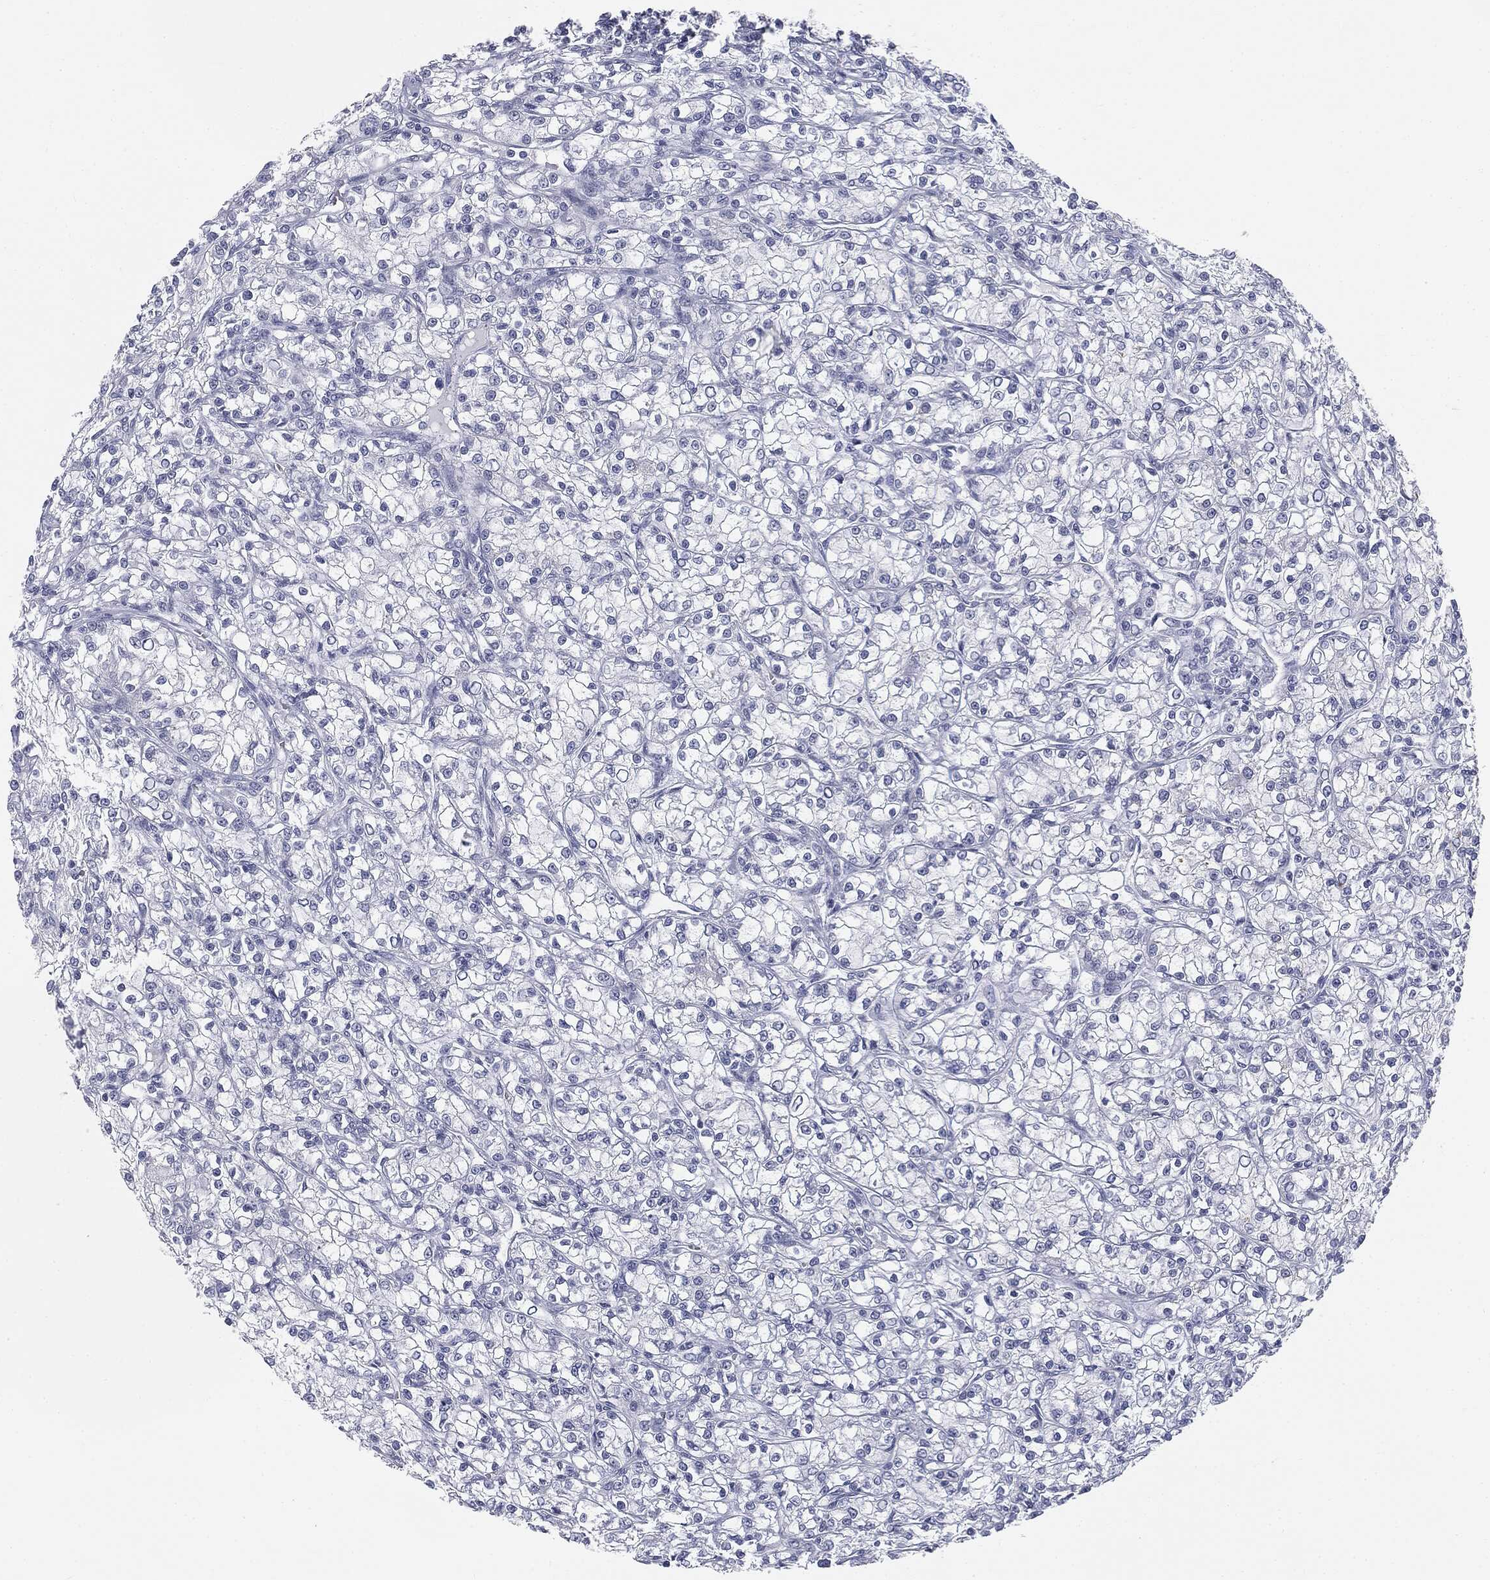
{"staining": {"intensity": "negative", "quantity": "none", "location": "none"}, "tissue": "renal cancer", "cell_type": "Tumor cells", "image_type": "cancer", "snomed": [{"axis": "morphology", "description": "Adenocarcinoma, NOS"}, {"axis": "topography", "description": "Kidney"}], "caption": "This is an immunohistochemistry (IHC) image of adenocarcinoma (renal). There is no staining in tumor cells.", "gene": "TPO", "patient": {"sex": "female", "age": 59}}